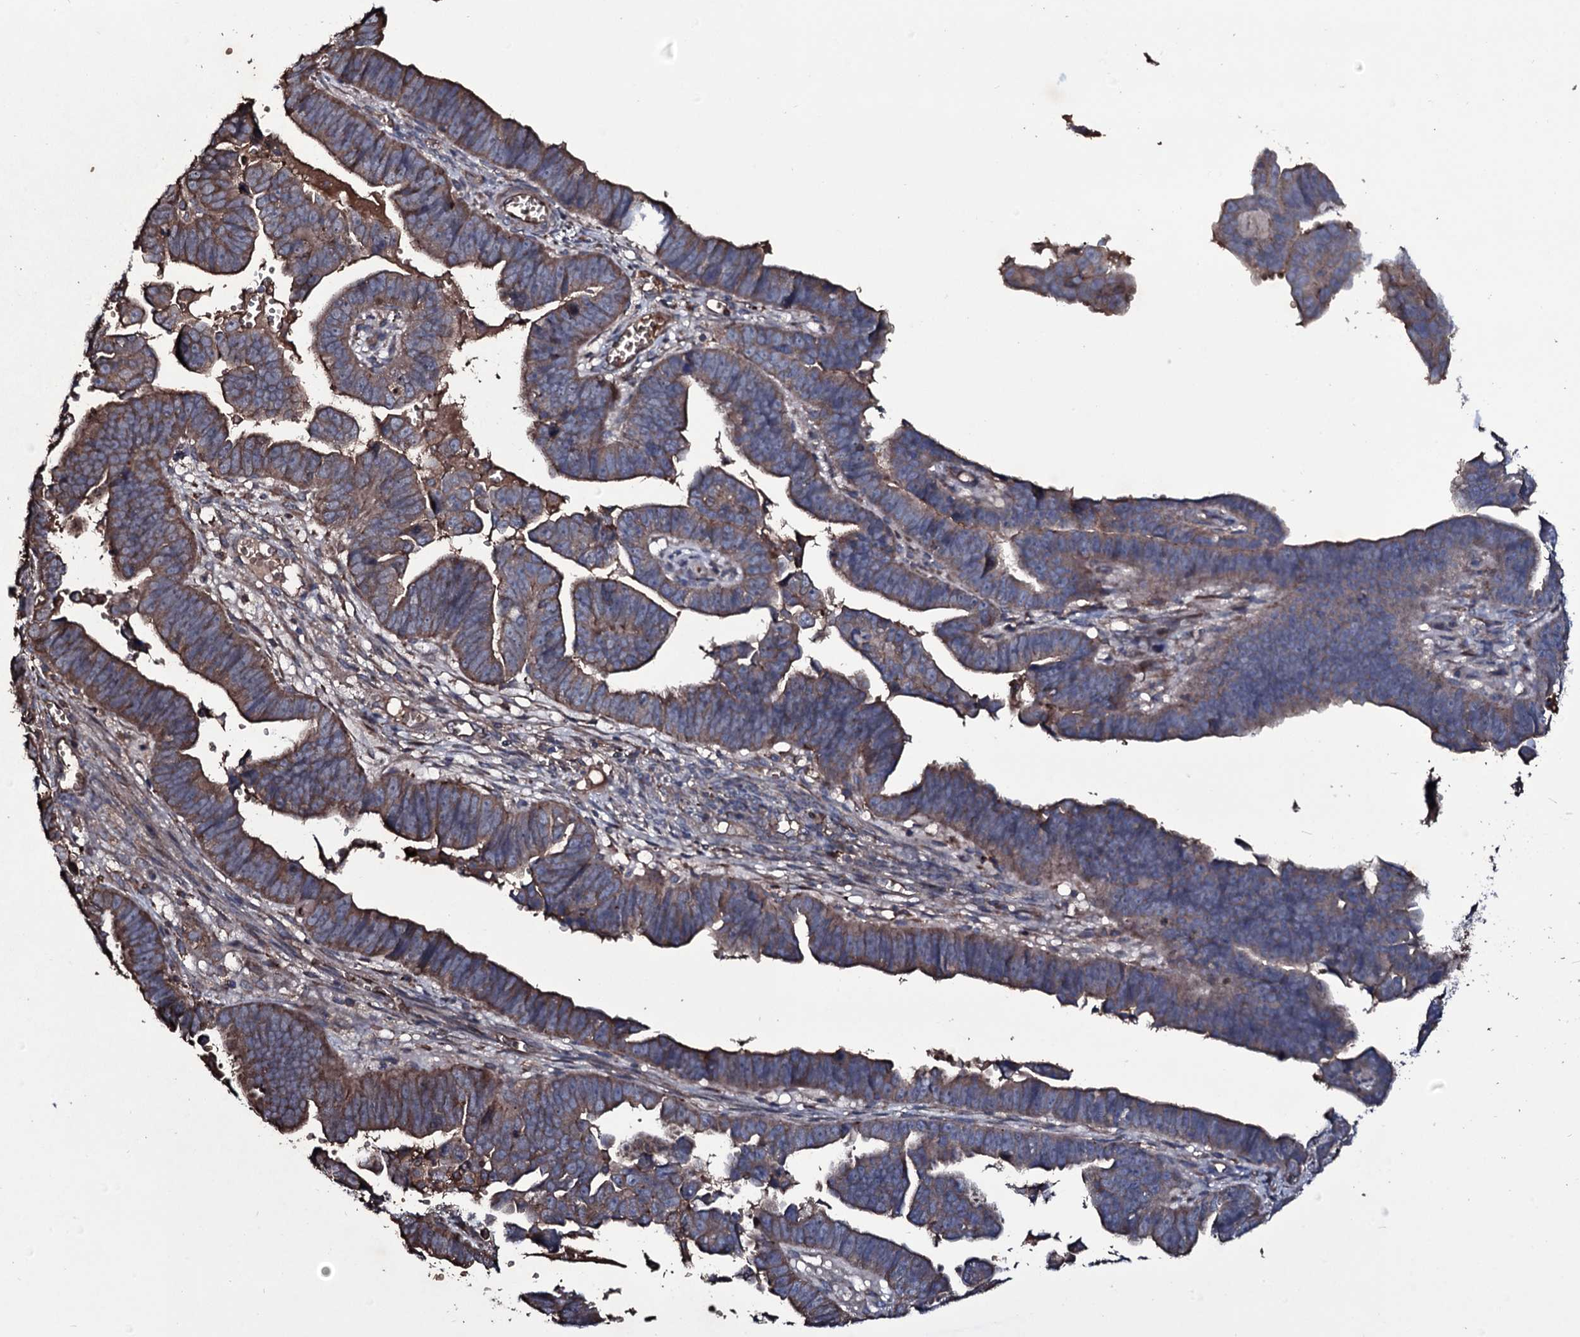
{"staining": {"intensity": "moderate", "quantity": "25%-75%", "location": "cytoplasmic/membranous"}, "tissue": "endometrial cancer", "cell_type": "Tumor cells", "image_type": "cancer", "snomed": [{"axis": "morphology", "description": "Adenocarcinoma, NOS"}, {"axis": "topography", "description": "Endometrium"}], "caption": "Moderate cytoplasmic/membranous protein staining is appreciated in about 25%-75% of tumor cells in endometrial cancer. (DAB (3,3'-diaminobenzidine) = brown stain, brightfield microscopy at high magnification).", "gene": "ZSWIM8", "patient": {"sex": "female", "age": 75}}